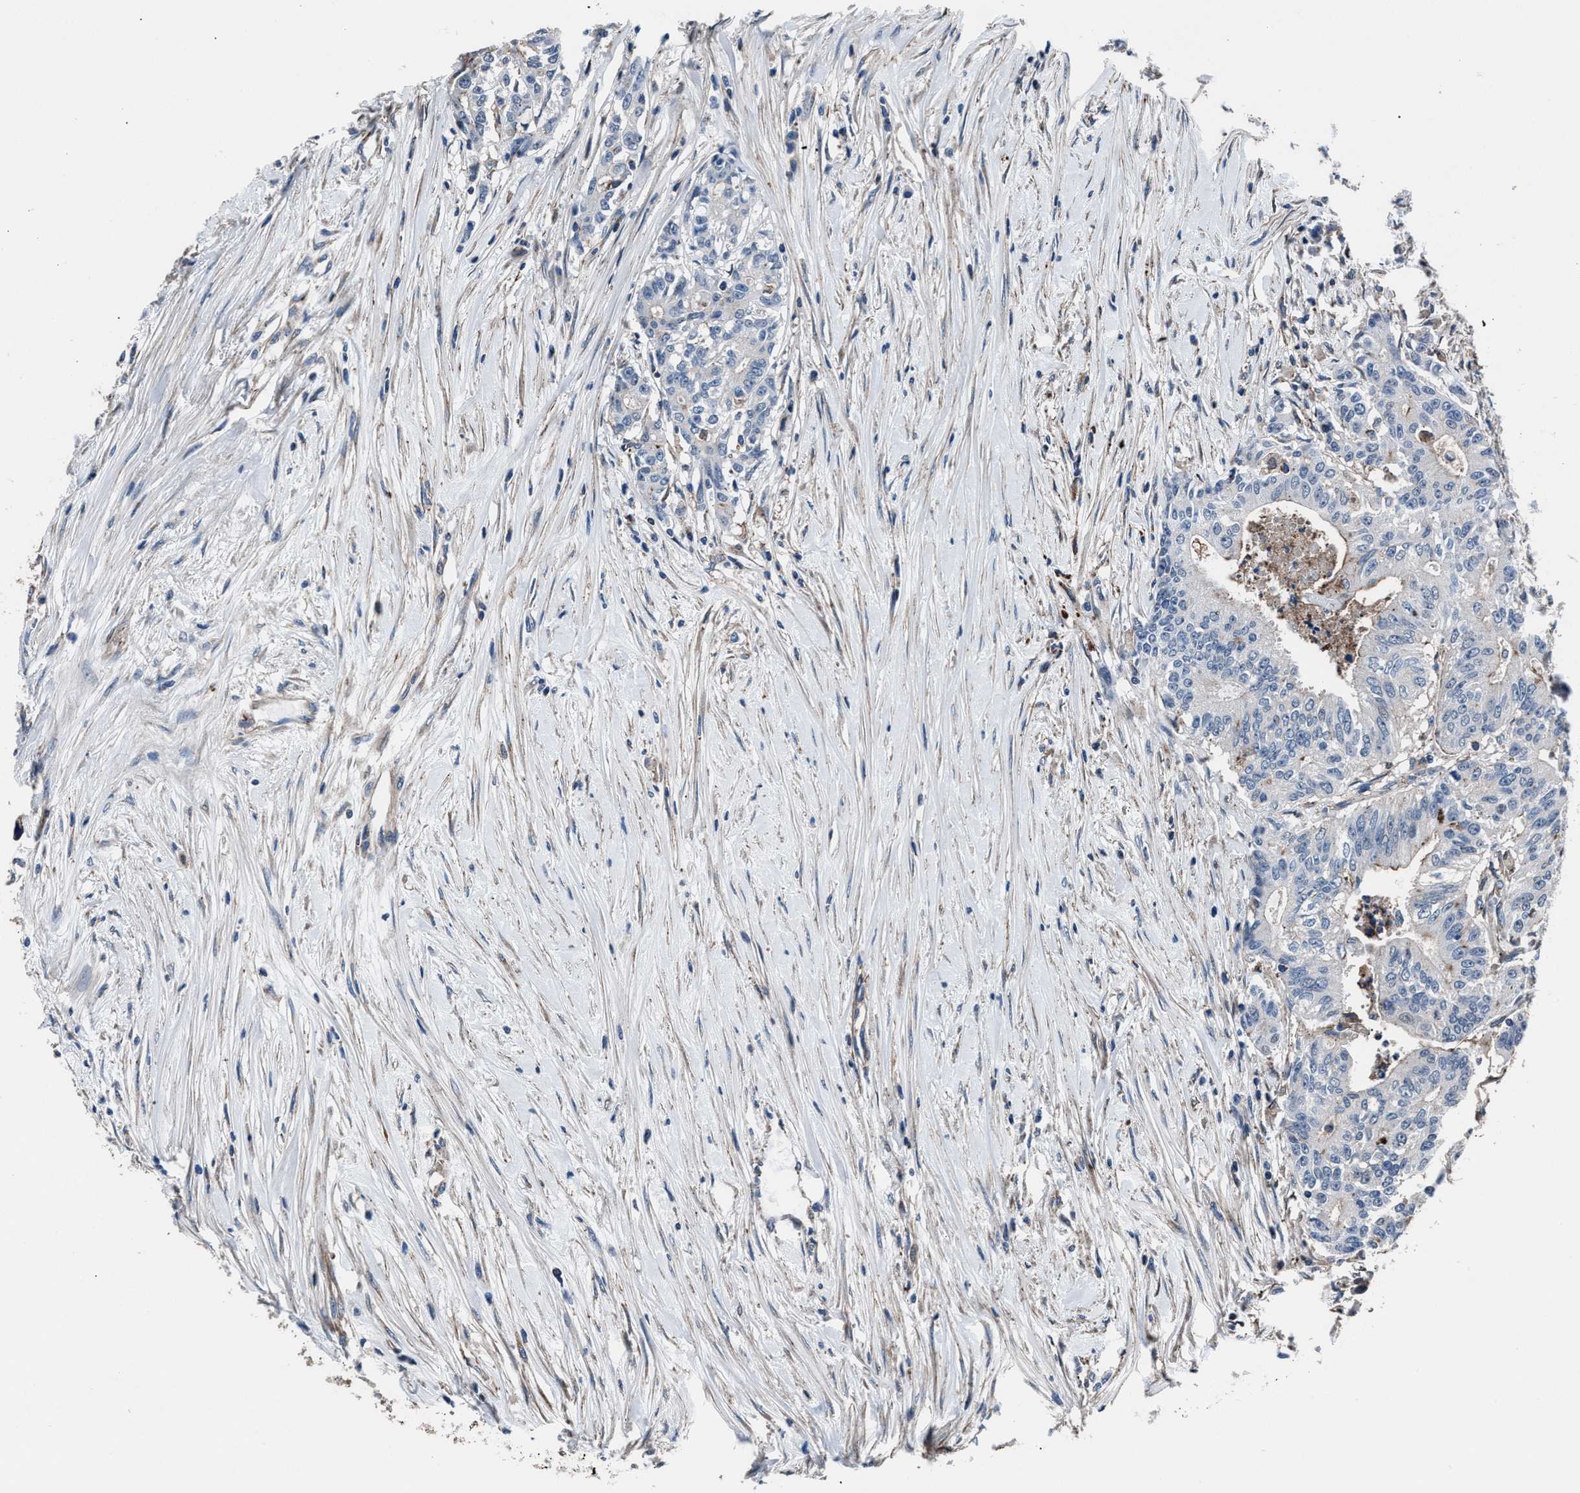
{"staining": {"intensity": "negative", "quantity": "none", "location": "none"}, "tissue": "colorectal cancer", "cell_type": "Tumor cells", "image_type": "cancer", "snomed": [{"axis": "morphology", "description": "Adenocarcinoma, NOS"}, {"axis": "topography", "description": "Colon"}], "caption": "Tumor cells show no significant protein staining in colorectal cancer.", "gene": "MFSD11", "patient": {"sex": "female", "age": 77}}